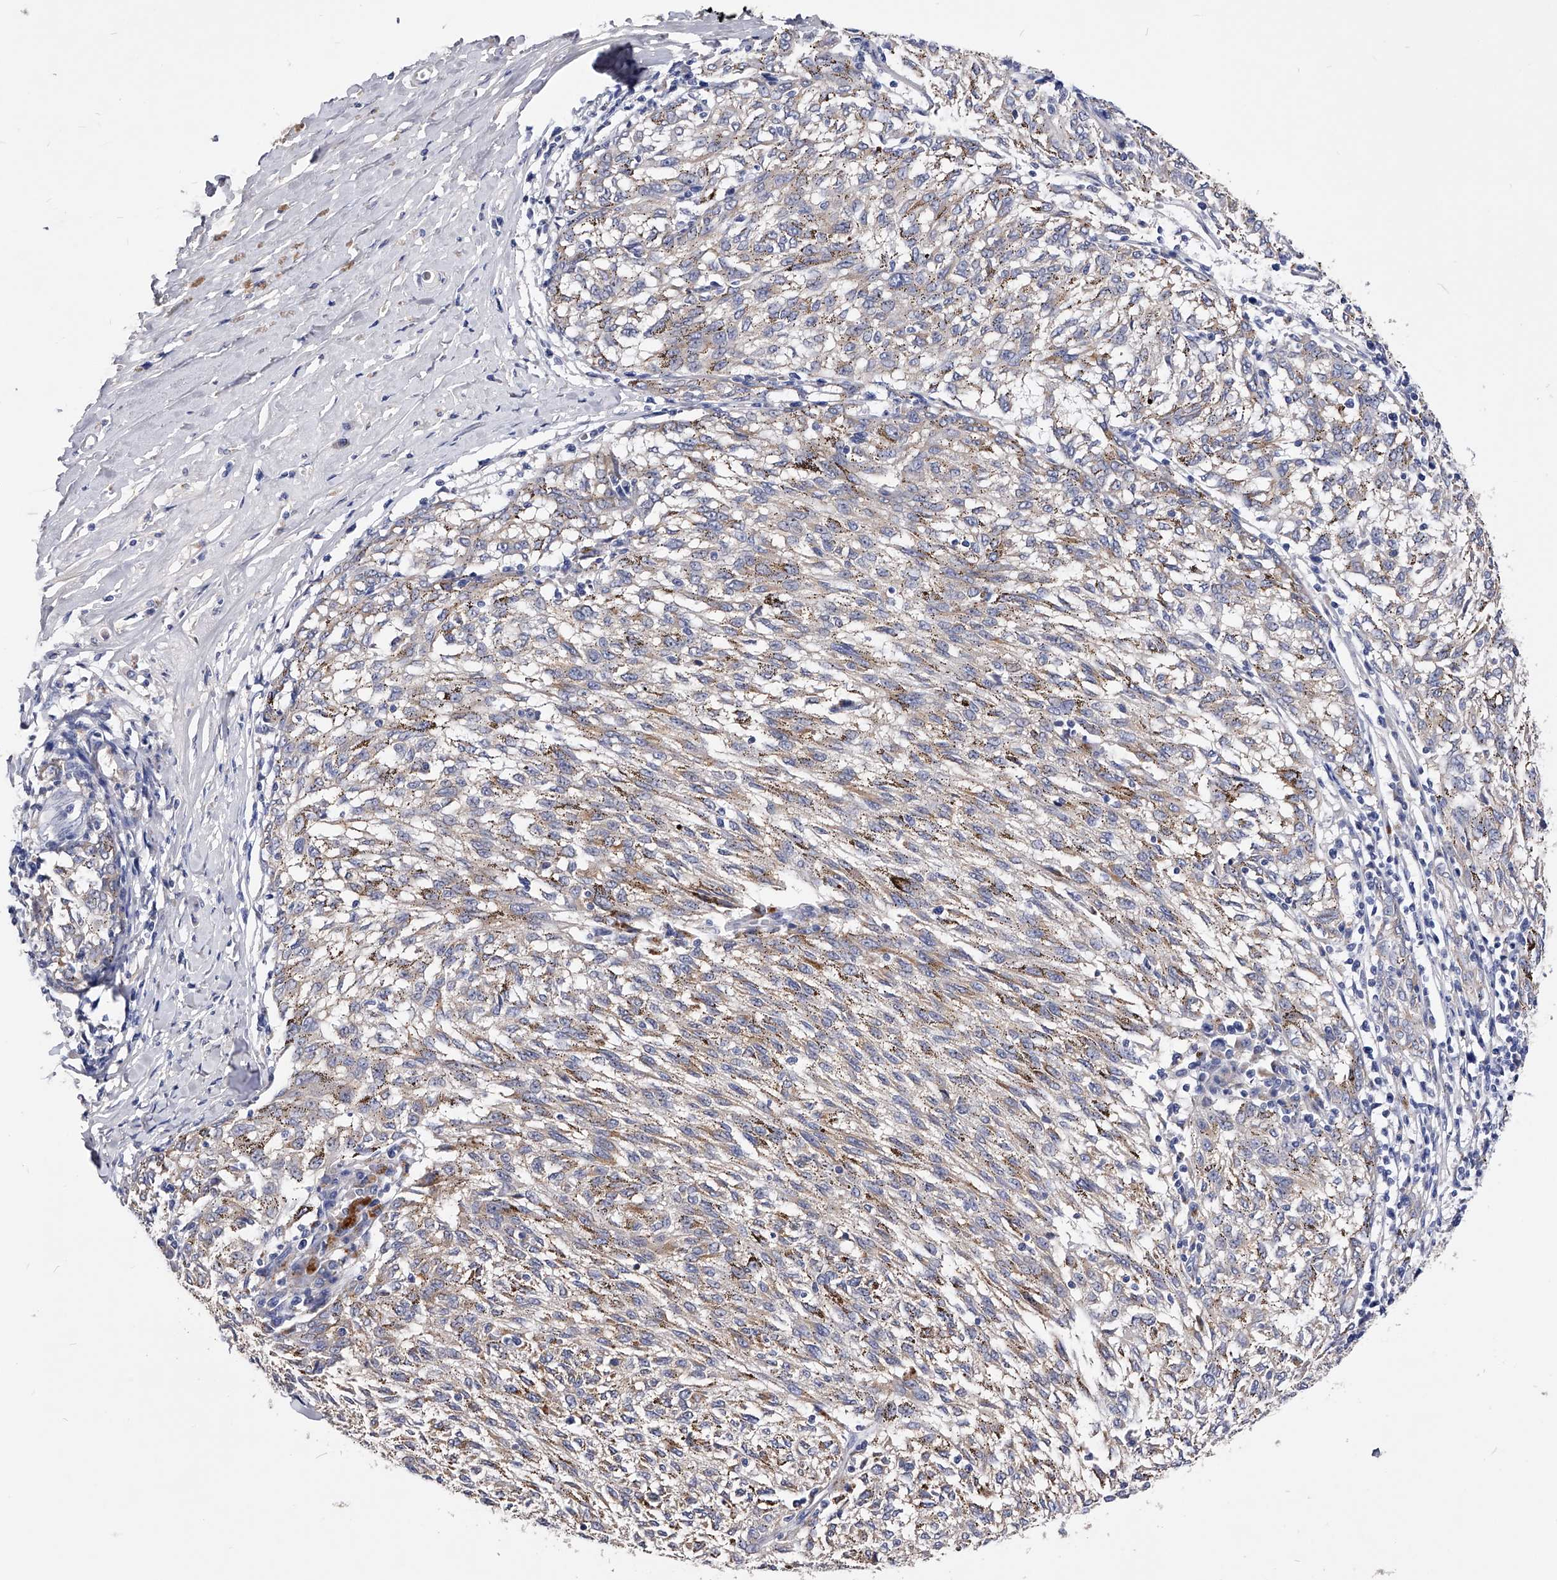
{"staining": {"intensity": "weak", "quantity": "25%-75%", "location": "cytoplasmic/membranous"}, "tissue": "melanoma", "cell_type": "Tumor cells", "image_type": "cancer", "snomed": [{"axis": "morphology", "description": "Malignant melanoma, NOS"}, {"axis": "topography", "description": "Skin"}], "caption": "Malignant melanoma stained with a brown dye shows weak cytoplasmic/membranous positive positivity in about 25%-75% of tumor cells.", "gene": "ZNF529", "patient": {"sex": "female", "age": 72}}